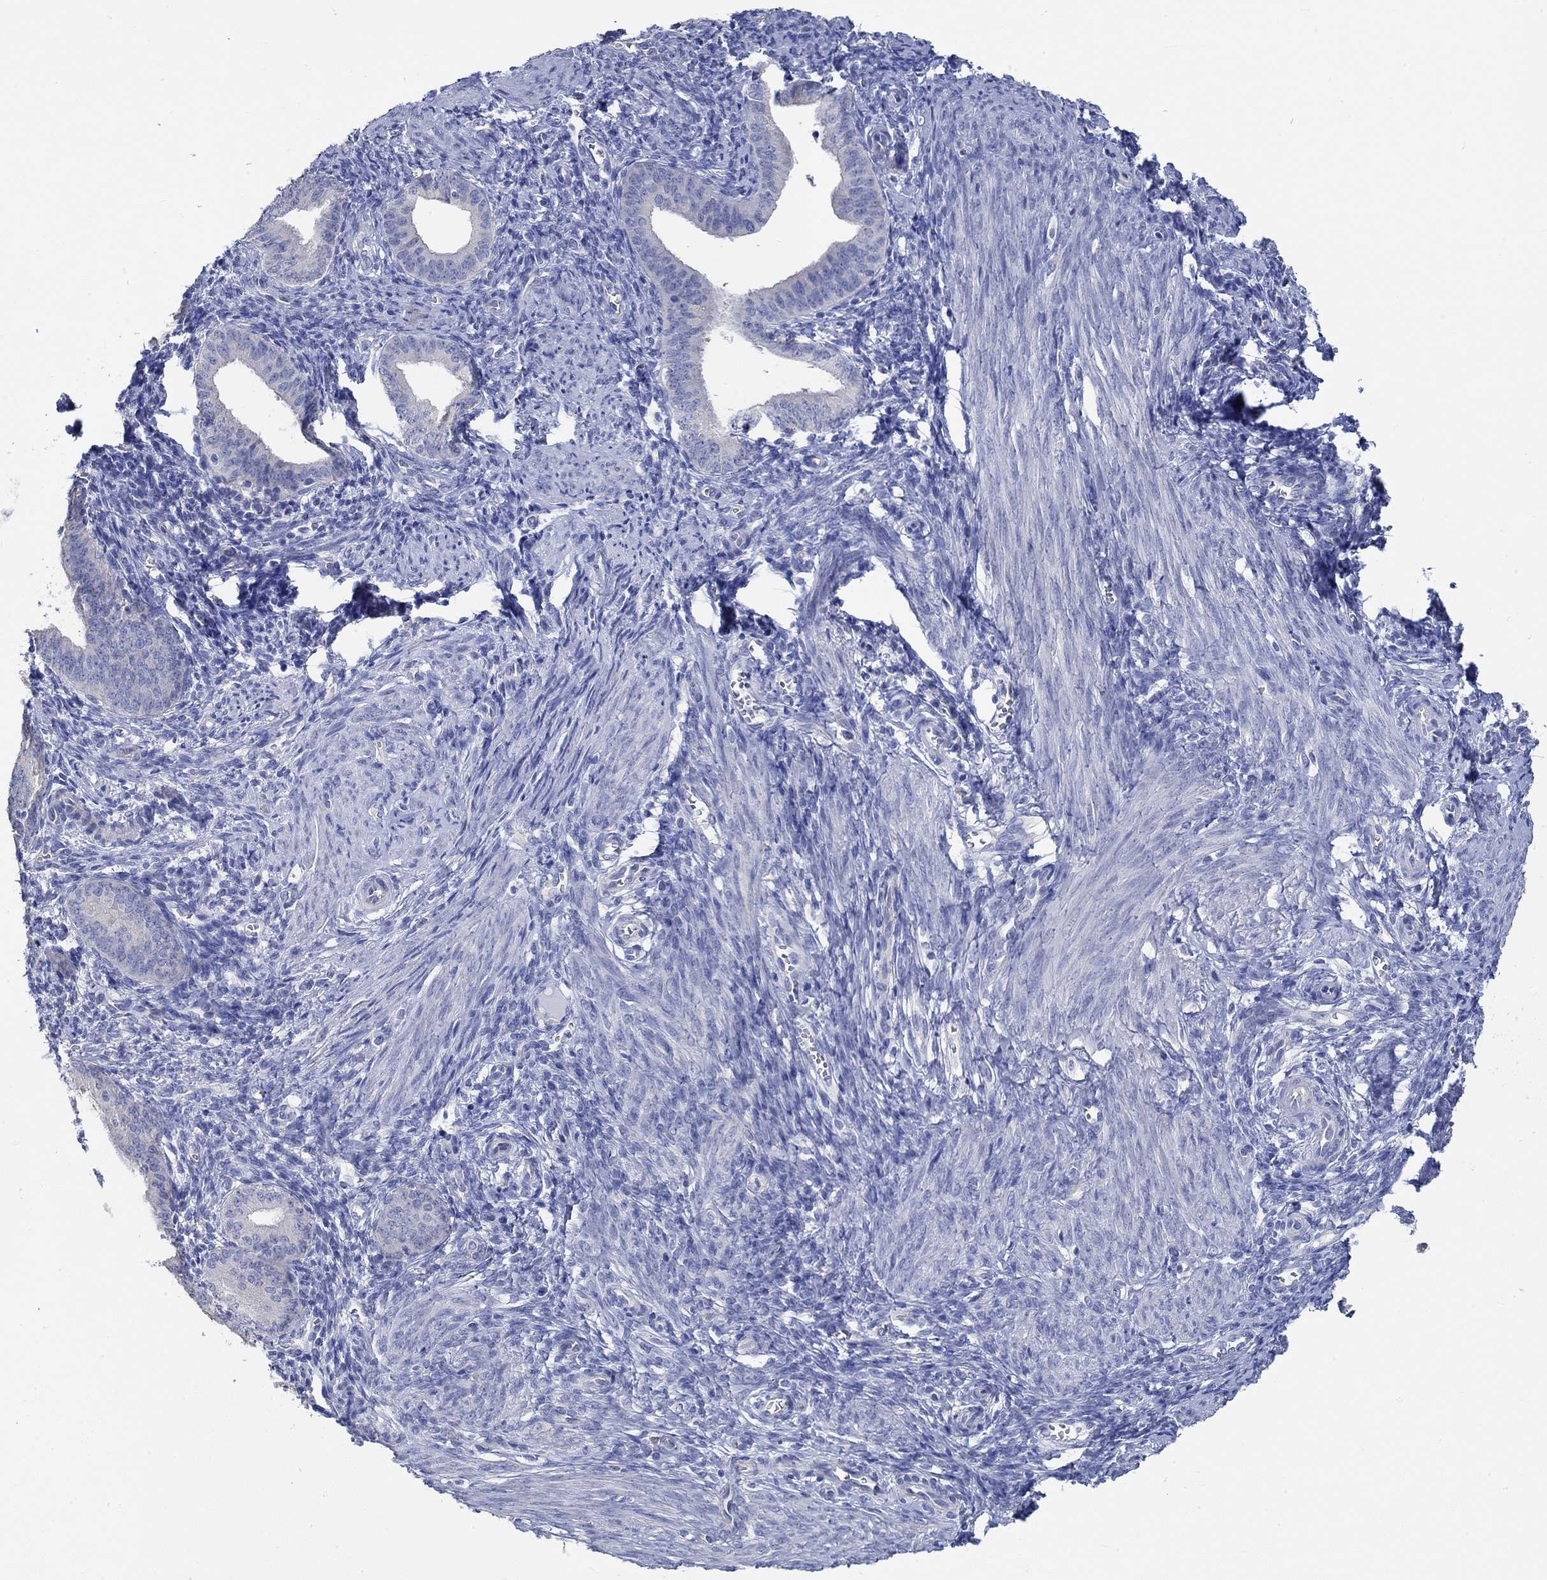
{"staining": {"intensity": "negative", "quantity": "none", "location": "none"}, "tissue": "endometrium", "cell_type": "Cells in endometrial stroma", "image_type": "normal", "snomed": [{"axis": "morphology", "description": "Normal tissue, NOS"}, {"axis": "topography", "description": "Endometrium"}], "caption": "DAB immunohistochemical staining of benign endometrium exhibits no significant expression in cells in endometrial stroma.", "gene": "KCNA1", "patient": {"sex": "female", "age": 42}}